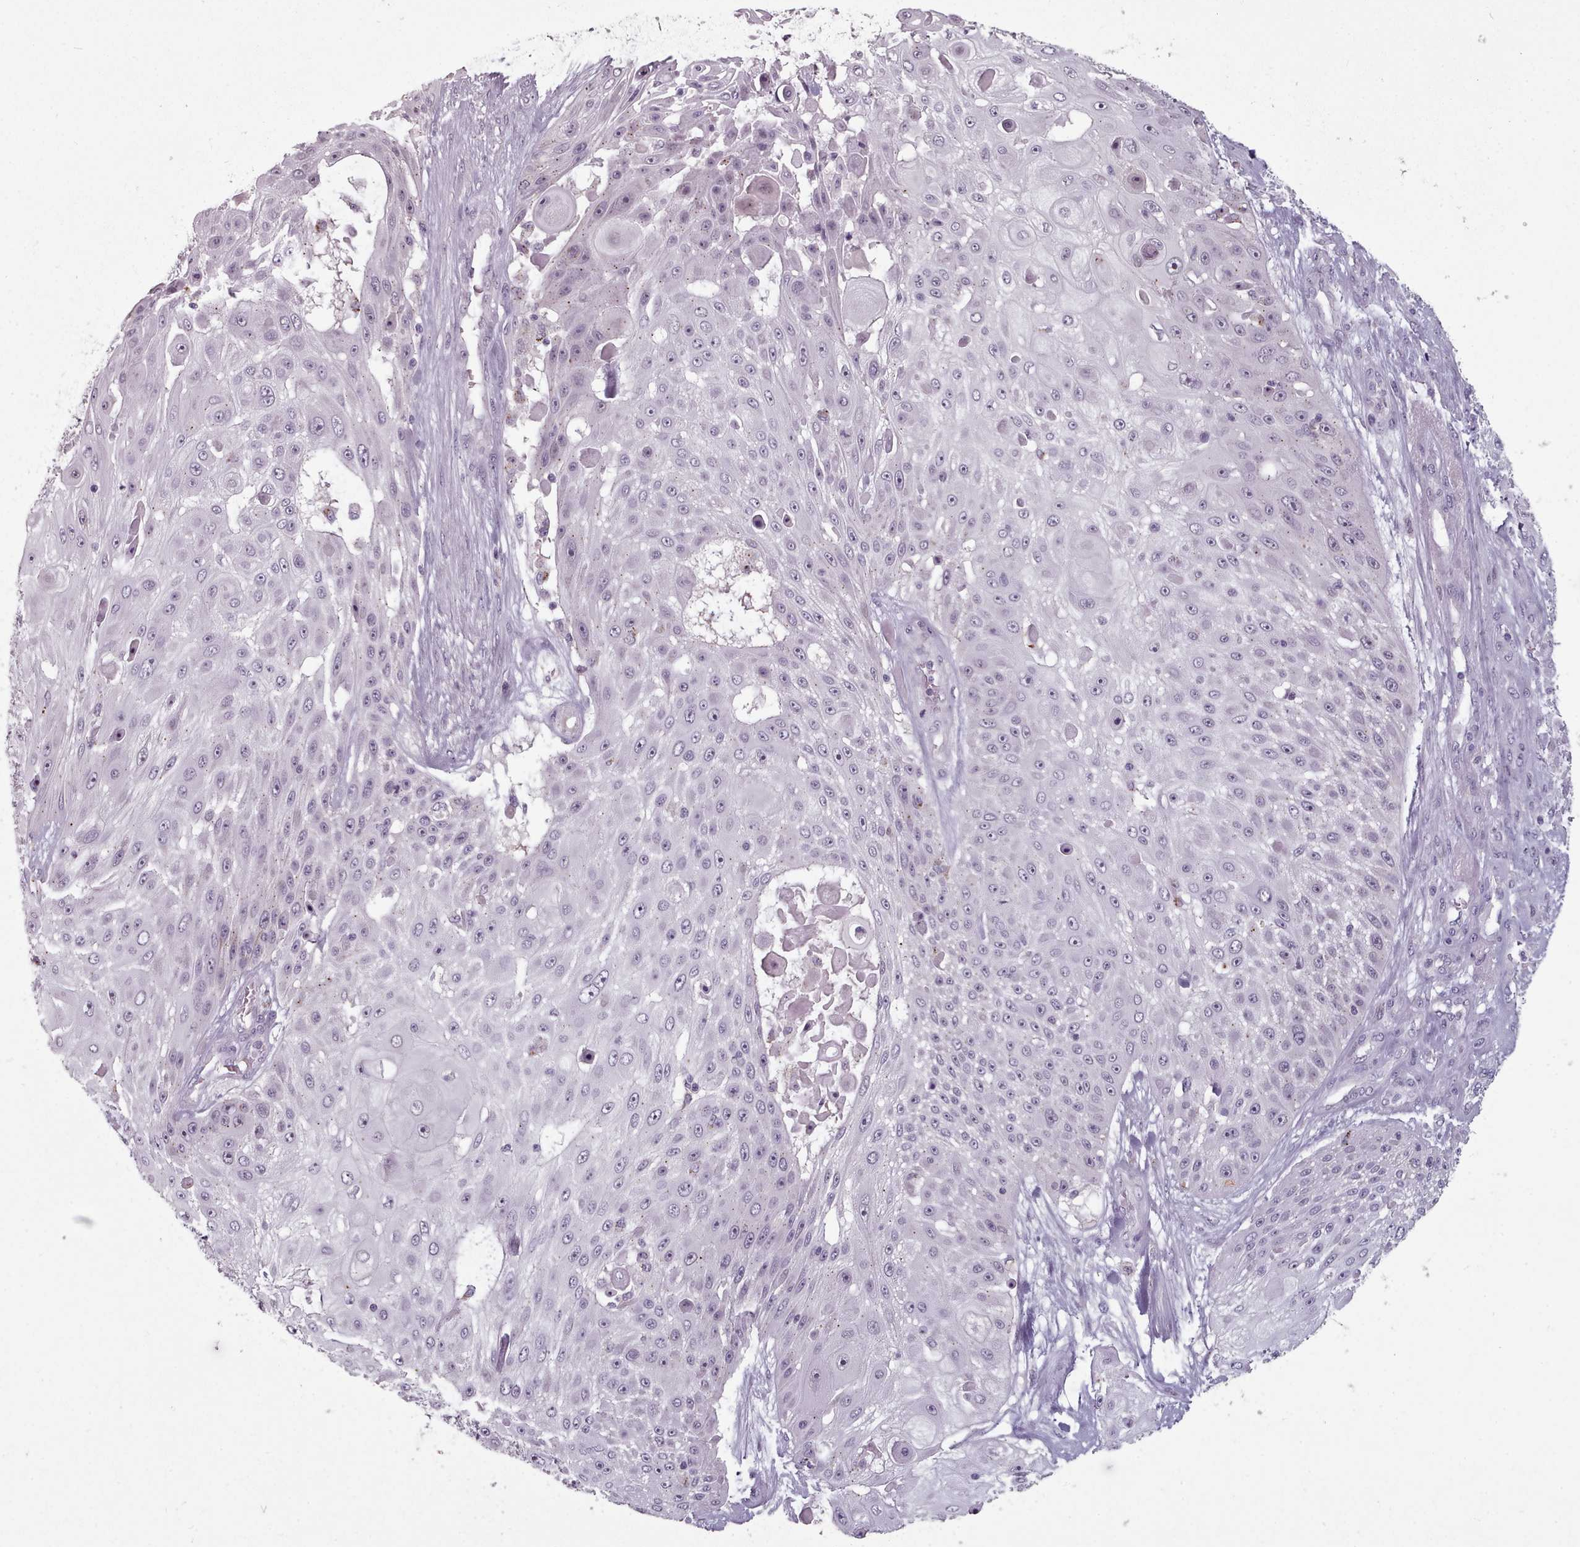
{"staining": {"intensity": "negative", "quantity": "none", "location": "none"}, "tissue": "skin cancer", "cell_type": "Tumor cells", "image_type": "cancer", "snomed": [{"axis": "morphology", "description": "Squamous cell carcinoma, NOS"}, {"axis": "topography", "description": "Skin"}], "caption": "Image shows no protein staining in tumor cells of squamous cell carcinoma (skin) tissue.", "gene": "PBX4", "patient": {"sex": "female", "age": 86}}